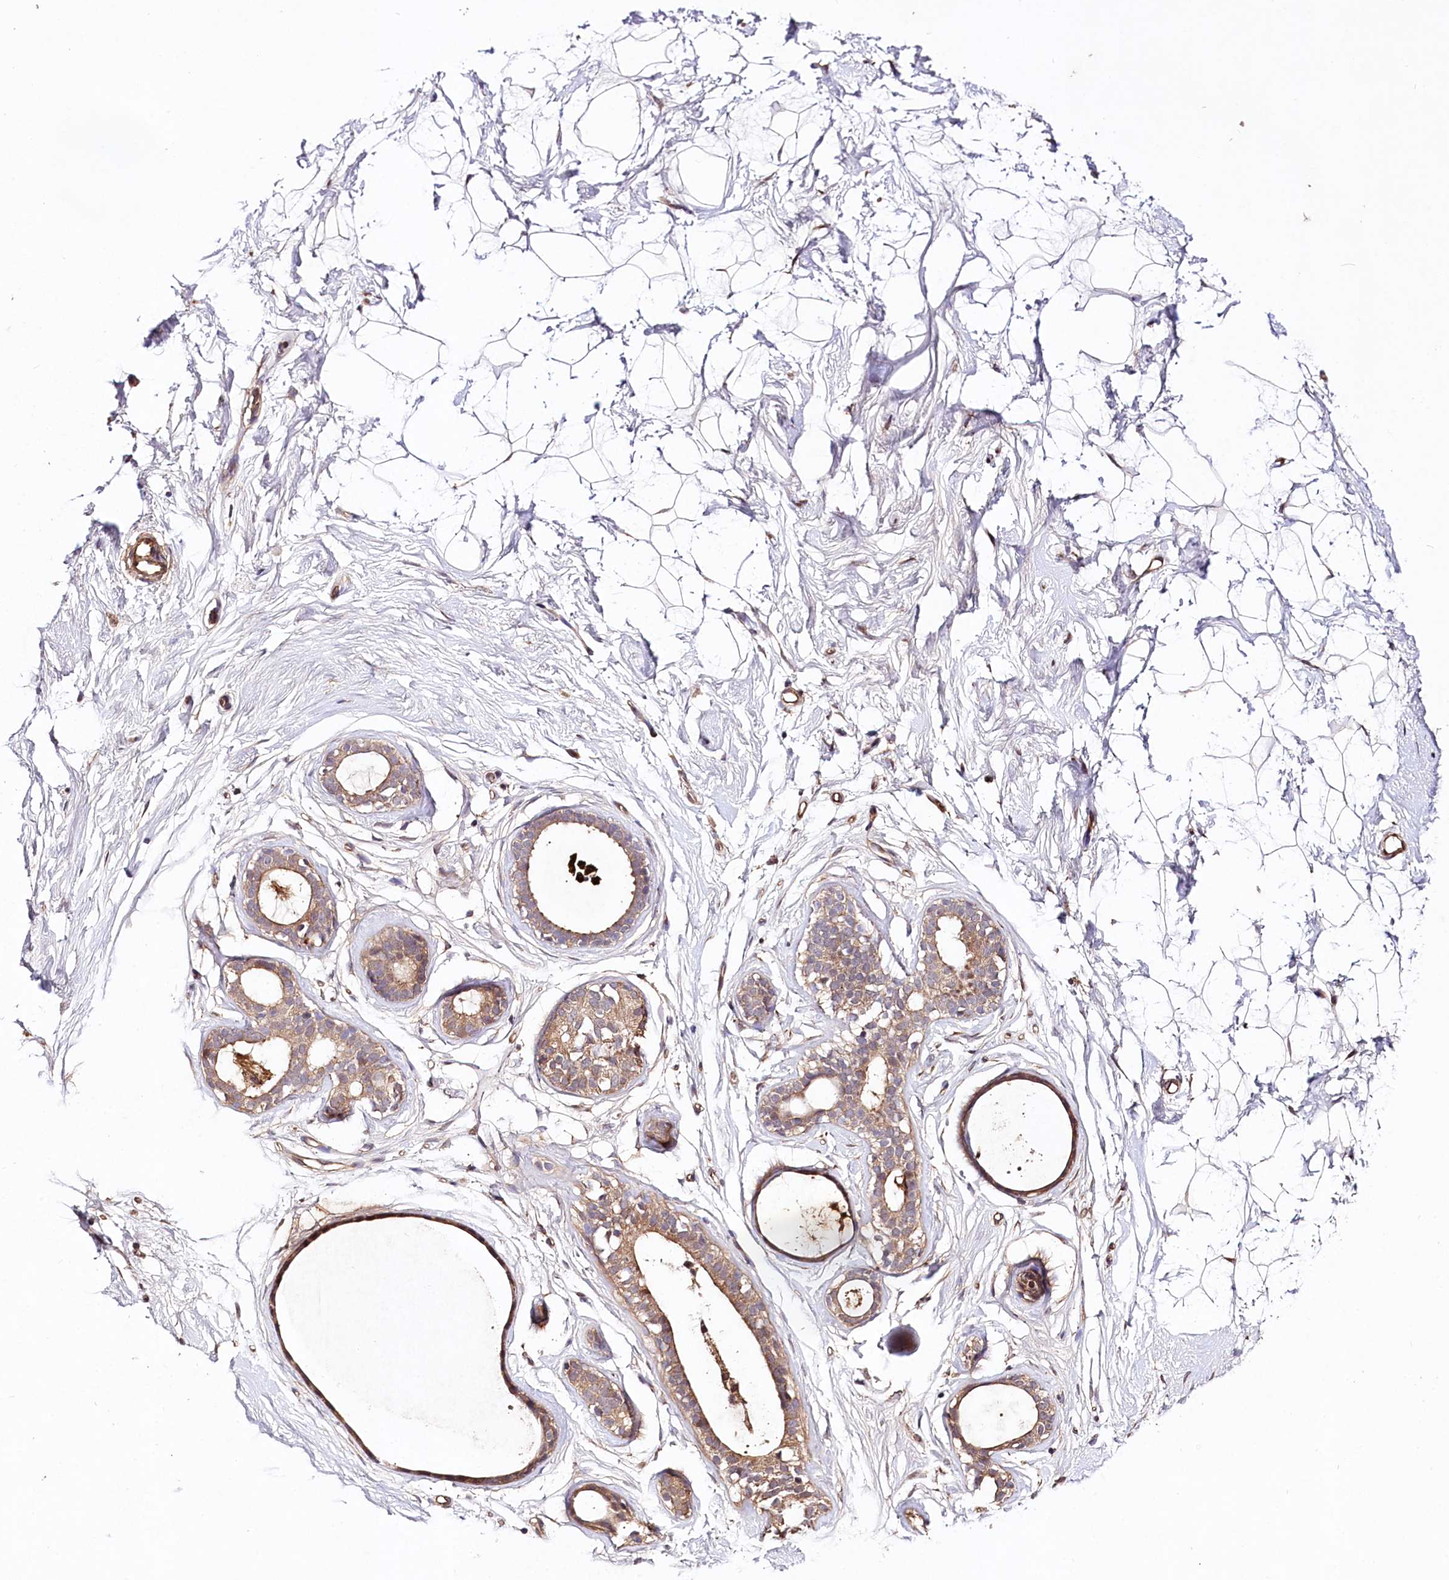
{"staining": {"intensity": "weak", "quantity": ">75%", "location": "cytoplasmic/membranous"}, "tissue": "breast", "cell_type": "Adipocytes", "image_type": "normal", "snomed": [{"axis": "morphology", "description": "Normal tissue, NOS"}, {"axis": "morphology", "description": "Adenoma, NOS"}, {"axis": "topography", "description": "Breast"}], "caption": "Protein expression by immunohistochemistry demonstrates weak cytoplasmic/membranous staining in approximately >75% of adipocytes in benign breast. (IHC, brightfield microscopy, high magnification).", "gene": "TNPO3", "patient": {"sex": "female", "age": 23}}